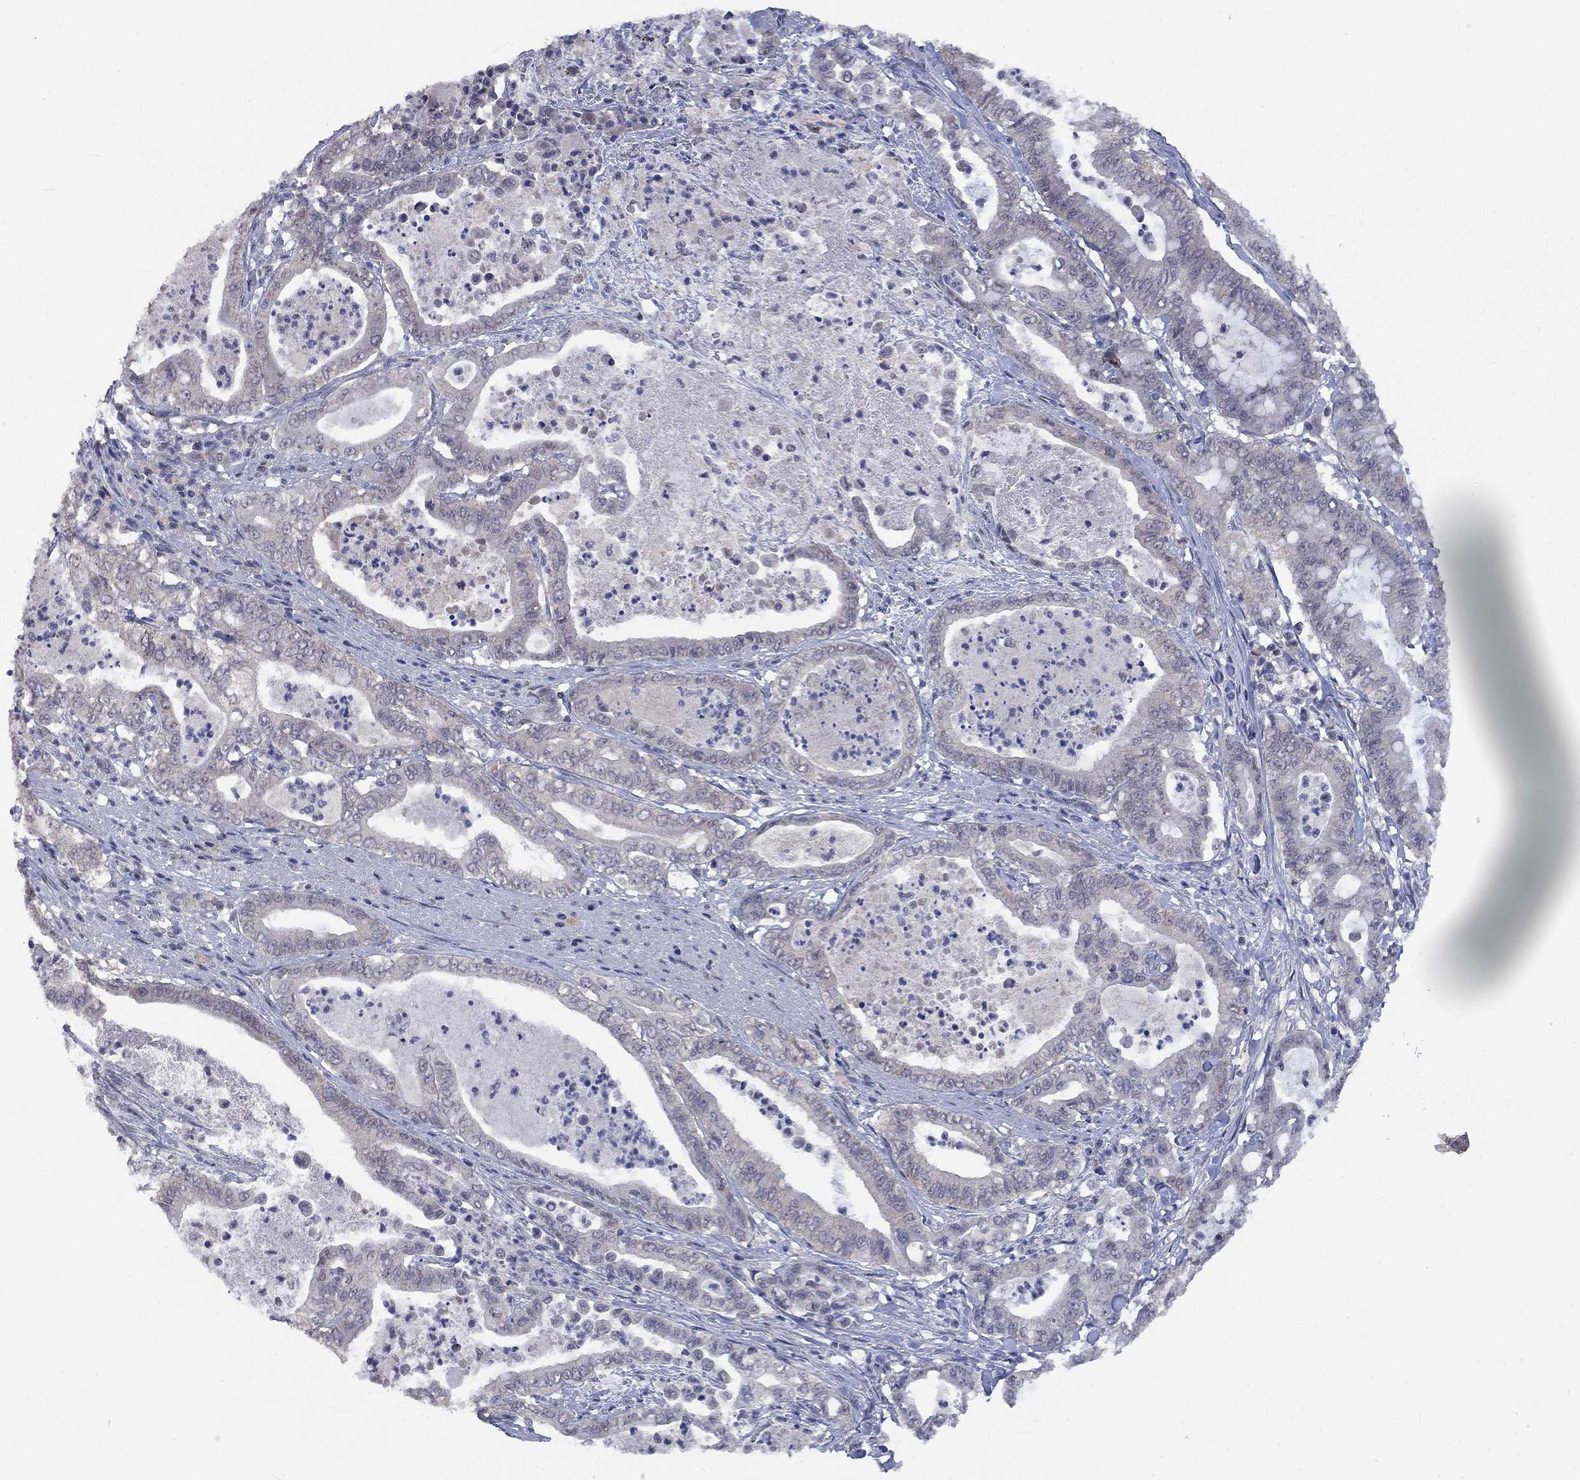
{"staining": {"intensity": "negative", "quantity": "none", "location": "none"}, "tissue": "pancreatic cancer", "cell_type": "Tumor cells", "image_type": "cancer", "snomed": [{"axis": "morphology", "description": "Adenocarcinoma, NOS"}, {"axis": "topography", "description": "Pancreas"}], "caption": "Adenocarcinoma (pancreatic) was stained to show a protein in brown. There is no significant staining in tumor cells.", "gene": "SPATA33", "patient": {"sex": "male", "age": 71}}